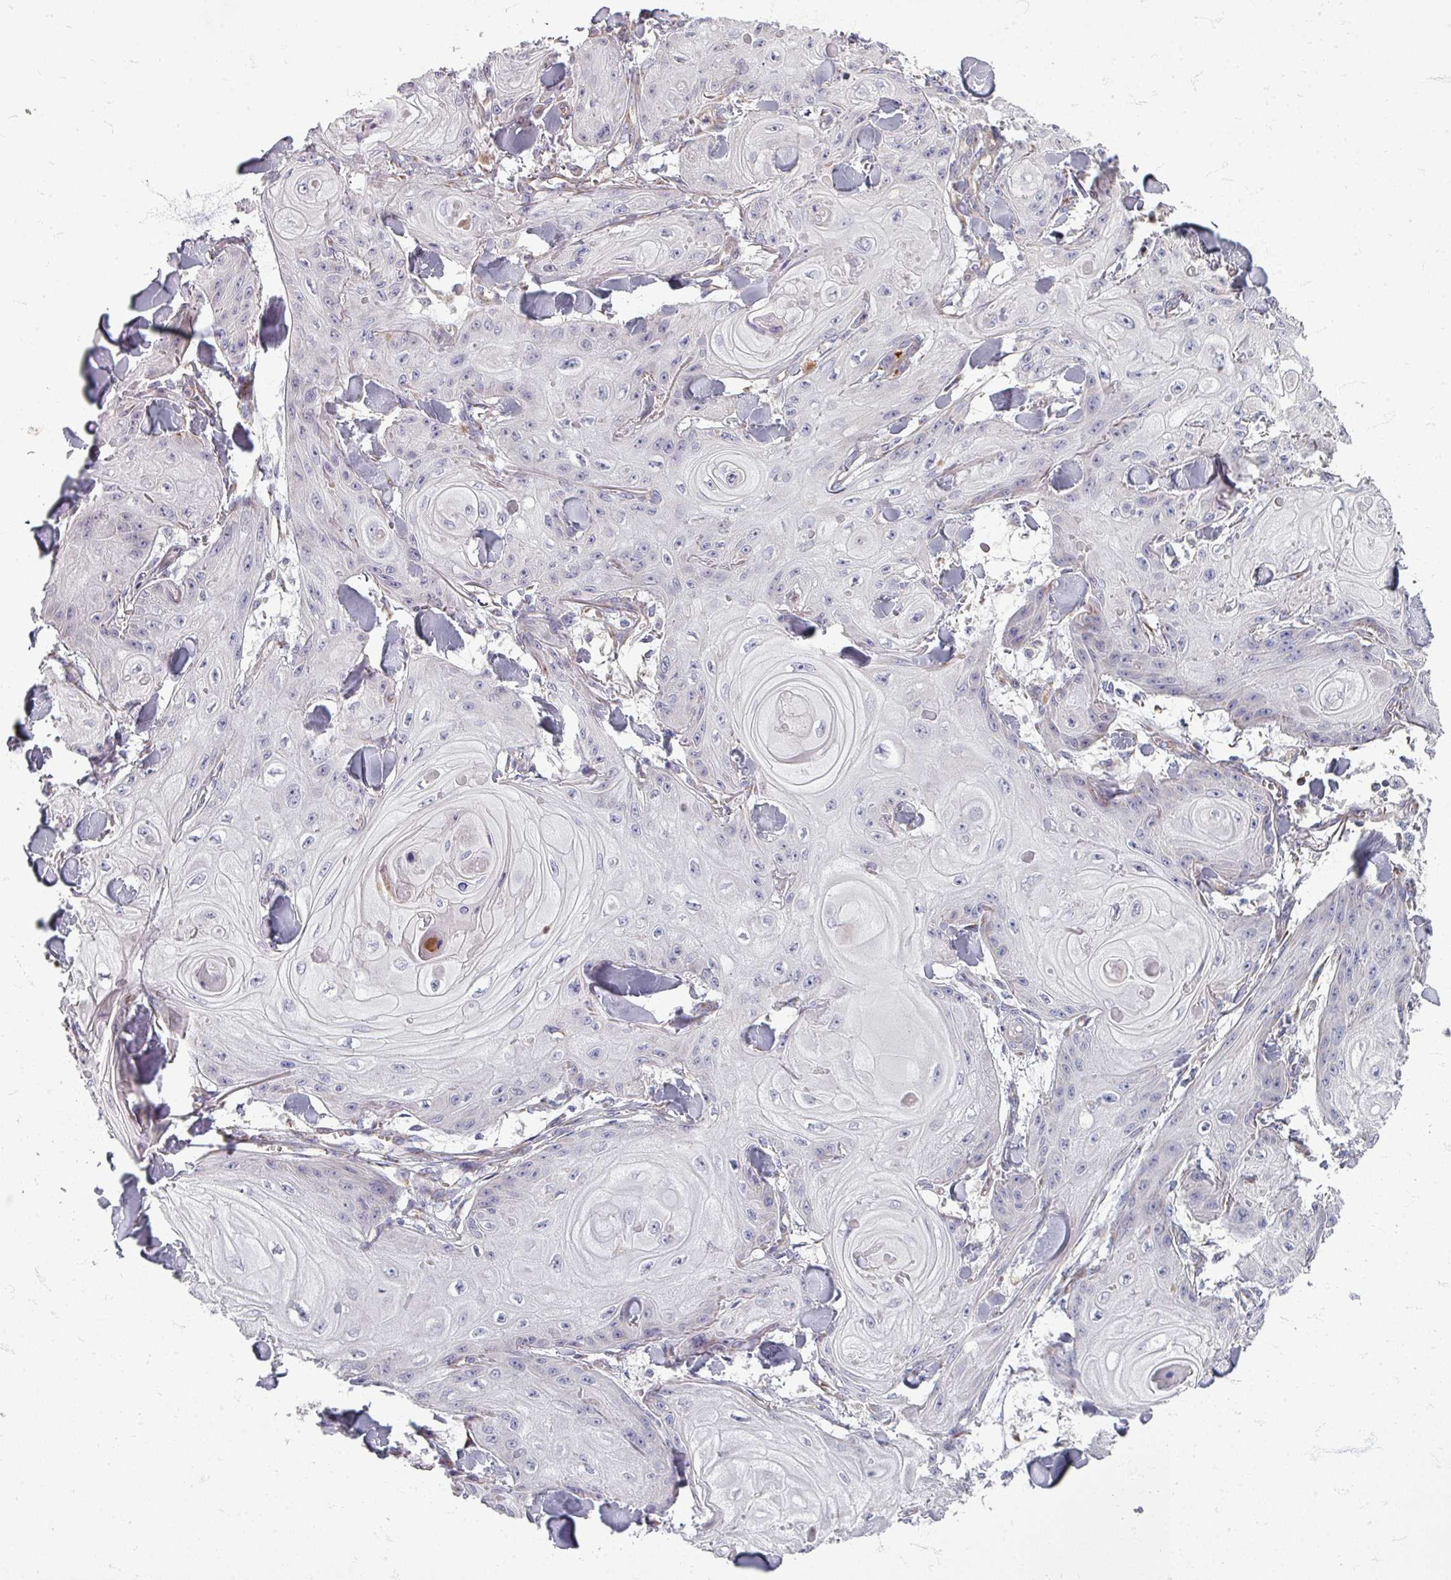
{"staining": {"intensity": "negative", "quantity": "none", "location": "none"}, "tissue": "skin cancer", "cell_type": "Tumor cells", "image_type": "cancer", "snomed": [{"axis": "morphology", "description": "Squamous cell carcinoma, NOS"}, {"axis": "topography", "description": "Skin"}], "caption": "This is an immunohistochemistry (IHC) image of human skin cancer (squamous cell carcinoma). There is no positivity in tumor cells.", "gene": "GABARAPL1", "patient": {"sex": "male", "age": 74}}